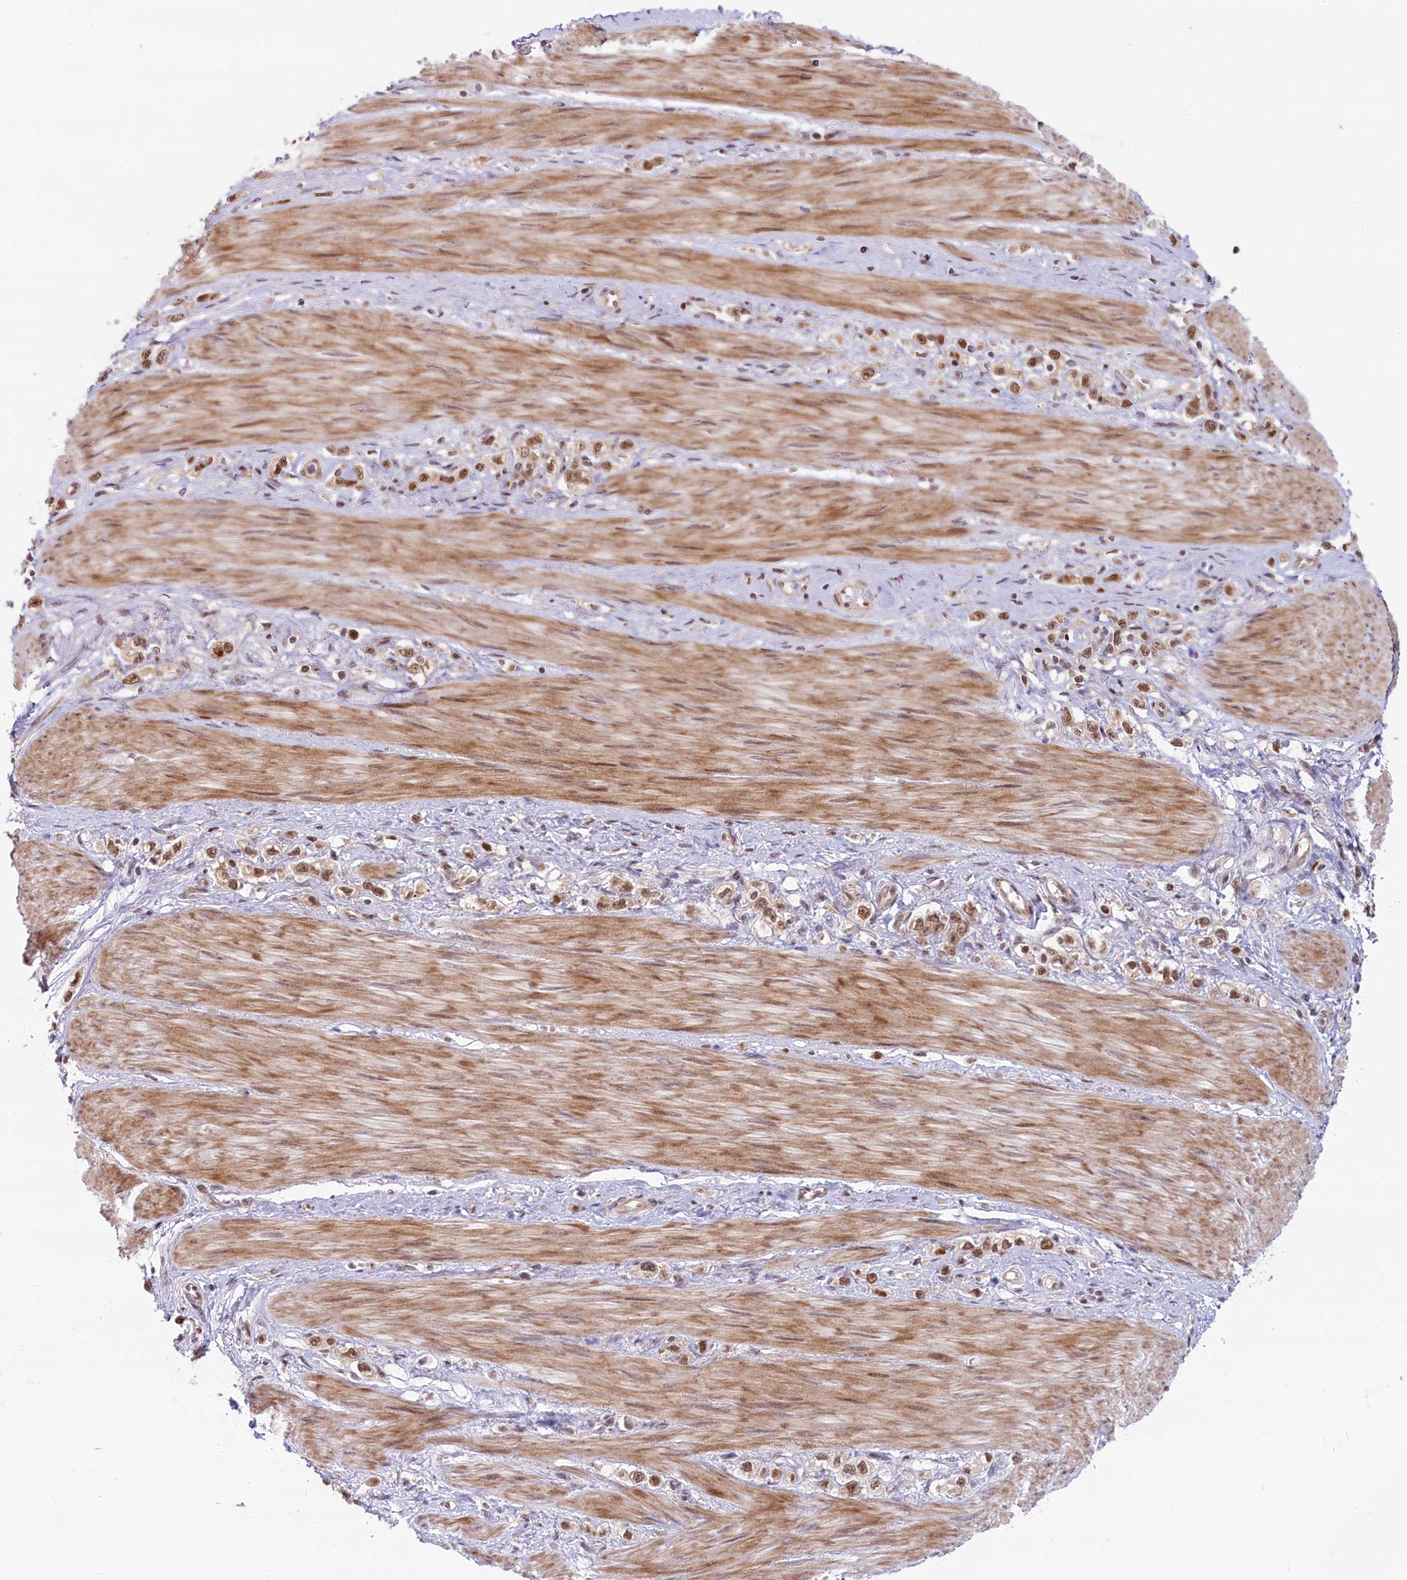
{"staining": {"intensity": "moderate", "quantity": ">75%", "location": "nuclear"}, "tissue": "stomach cancer", "cell_type": "Tumor cells", "image_type": "cancer", "snomed": [{"axis": "morphology", "description": "Adenocarcinoma, NOS"}, {"axis": "topography", "description": "Stomach"}], "caption": "Protein analysis of stomach adenocarcinoma tissue displays moderate nuclear staining in about >75% of tumor cells.", "gene": "FCHO1", "patient": {"sex": "female", "age": 65}}